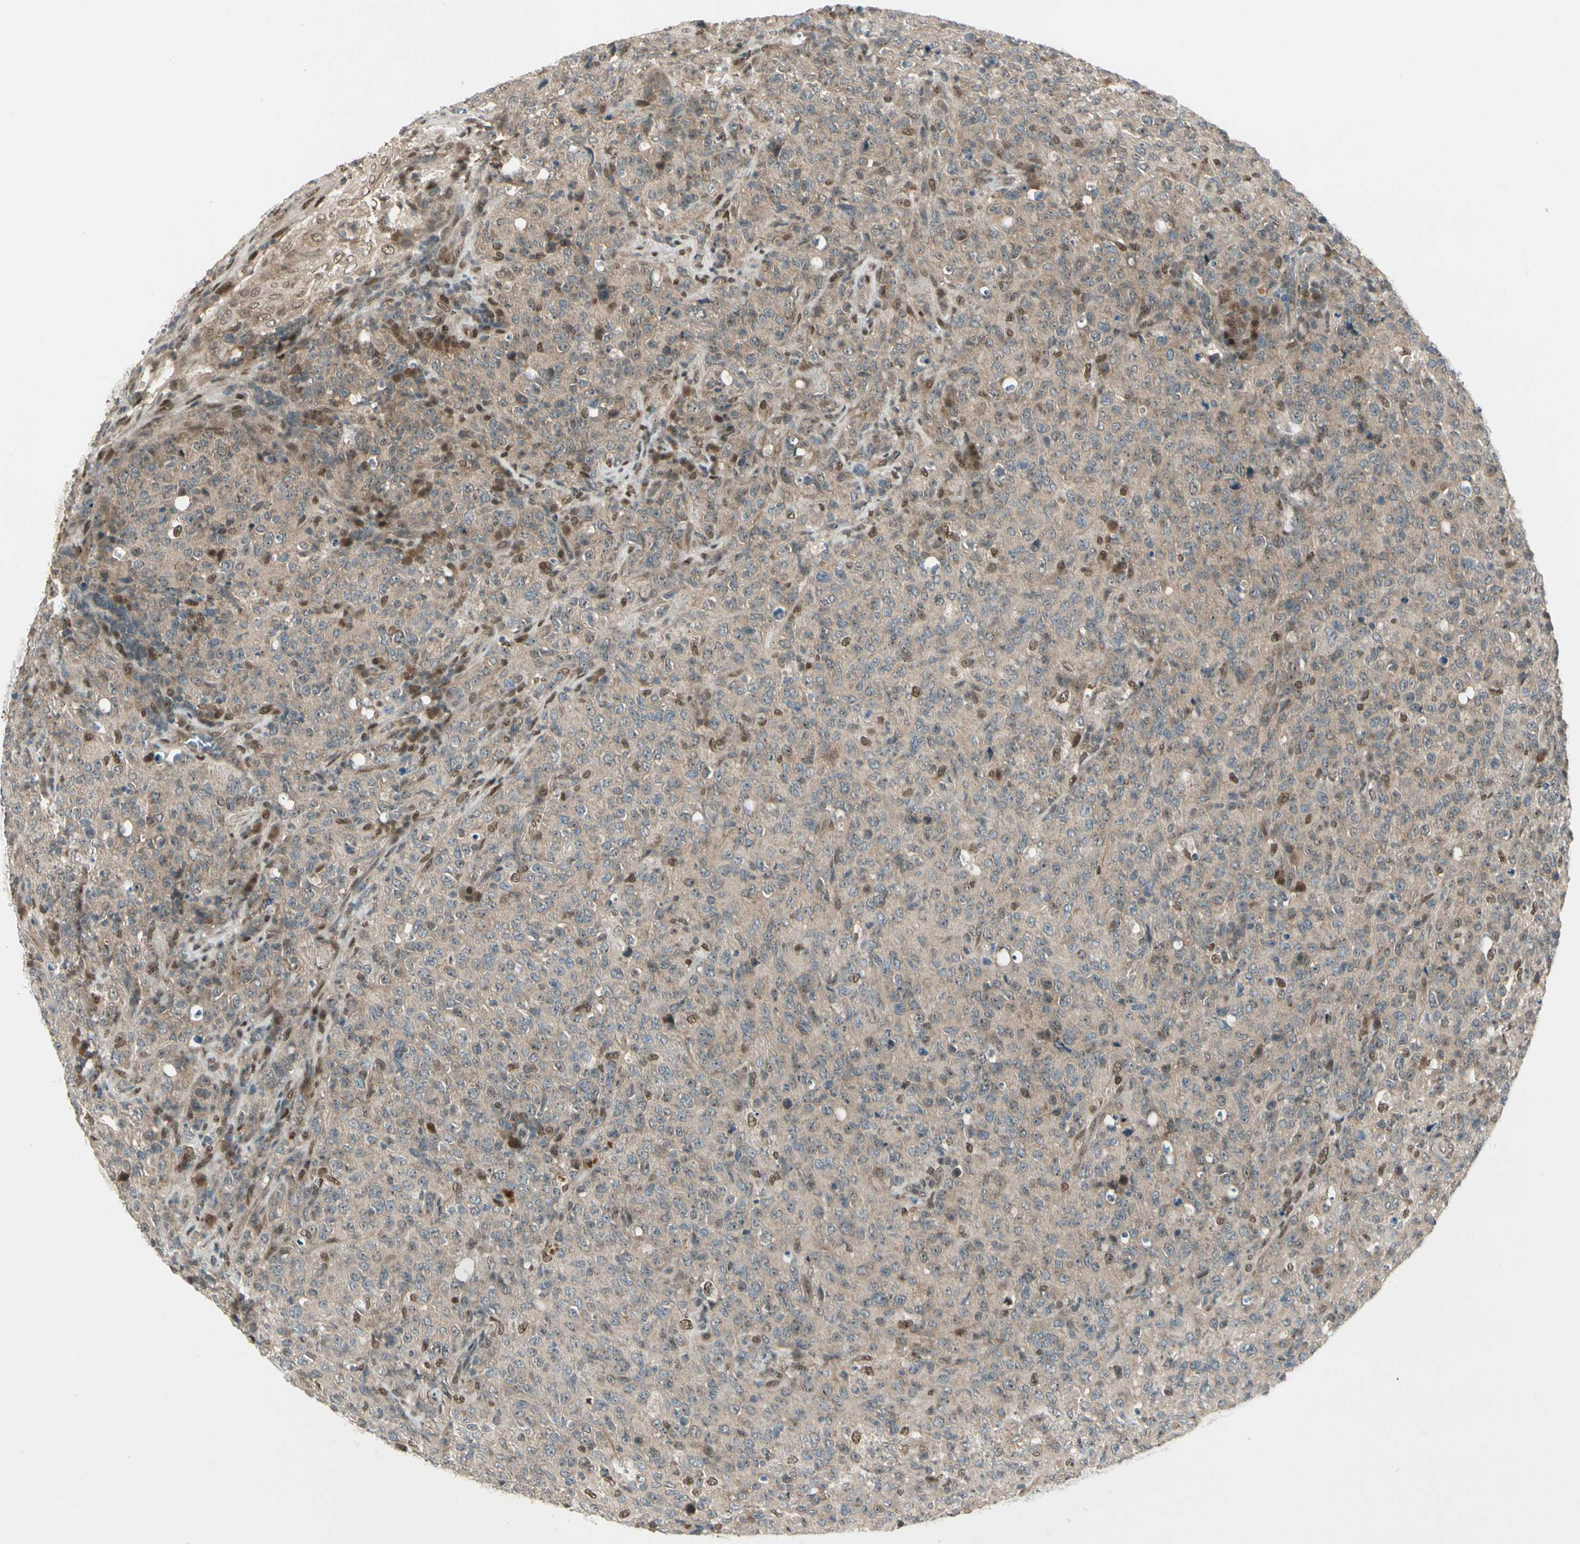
{"staining": {"intensity": "weak", "quantity": ">75%", "location": "cytoplasmic/membranous,nuclear"}, "tissue": "lymphoma", "cell_type": "Tumor cells", "image_type": "cancer", "snomed": [{"axis": "morphology", "description": "Malignant lymphoma, non-Hodgkin's type, High grade"}, {"axis": "topography", "description": "Tonsil"}], "caption": "DAB (3,3'-diaminobenzidine) immunohistochemical staining of malignant lymphoma, non-Hodgkin's type (high-grade) demonstrates weak cytoplasmic/membranous and nuclear protein positivity in about >75% of tumor cells.", "gene": "GTF3A", "patient": {"sex": "female", "age": 36}}